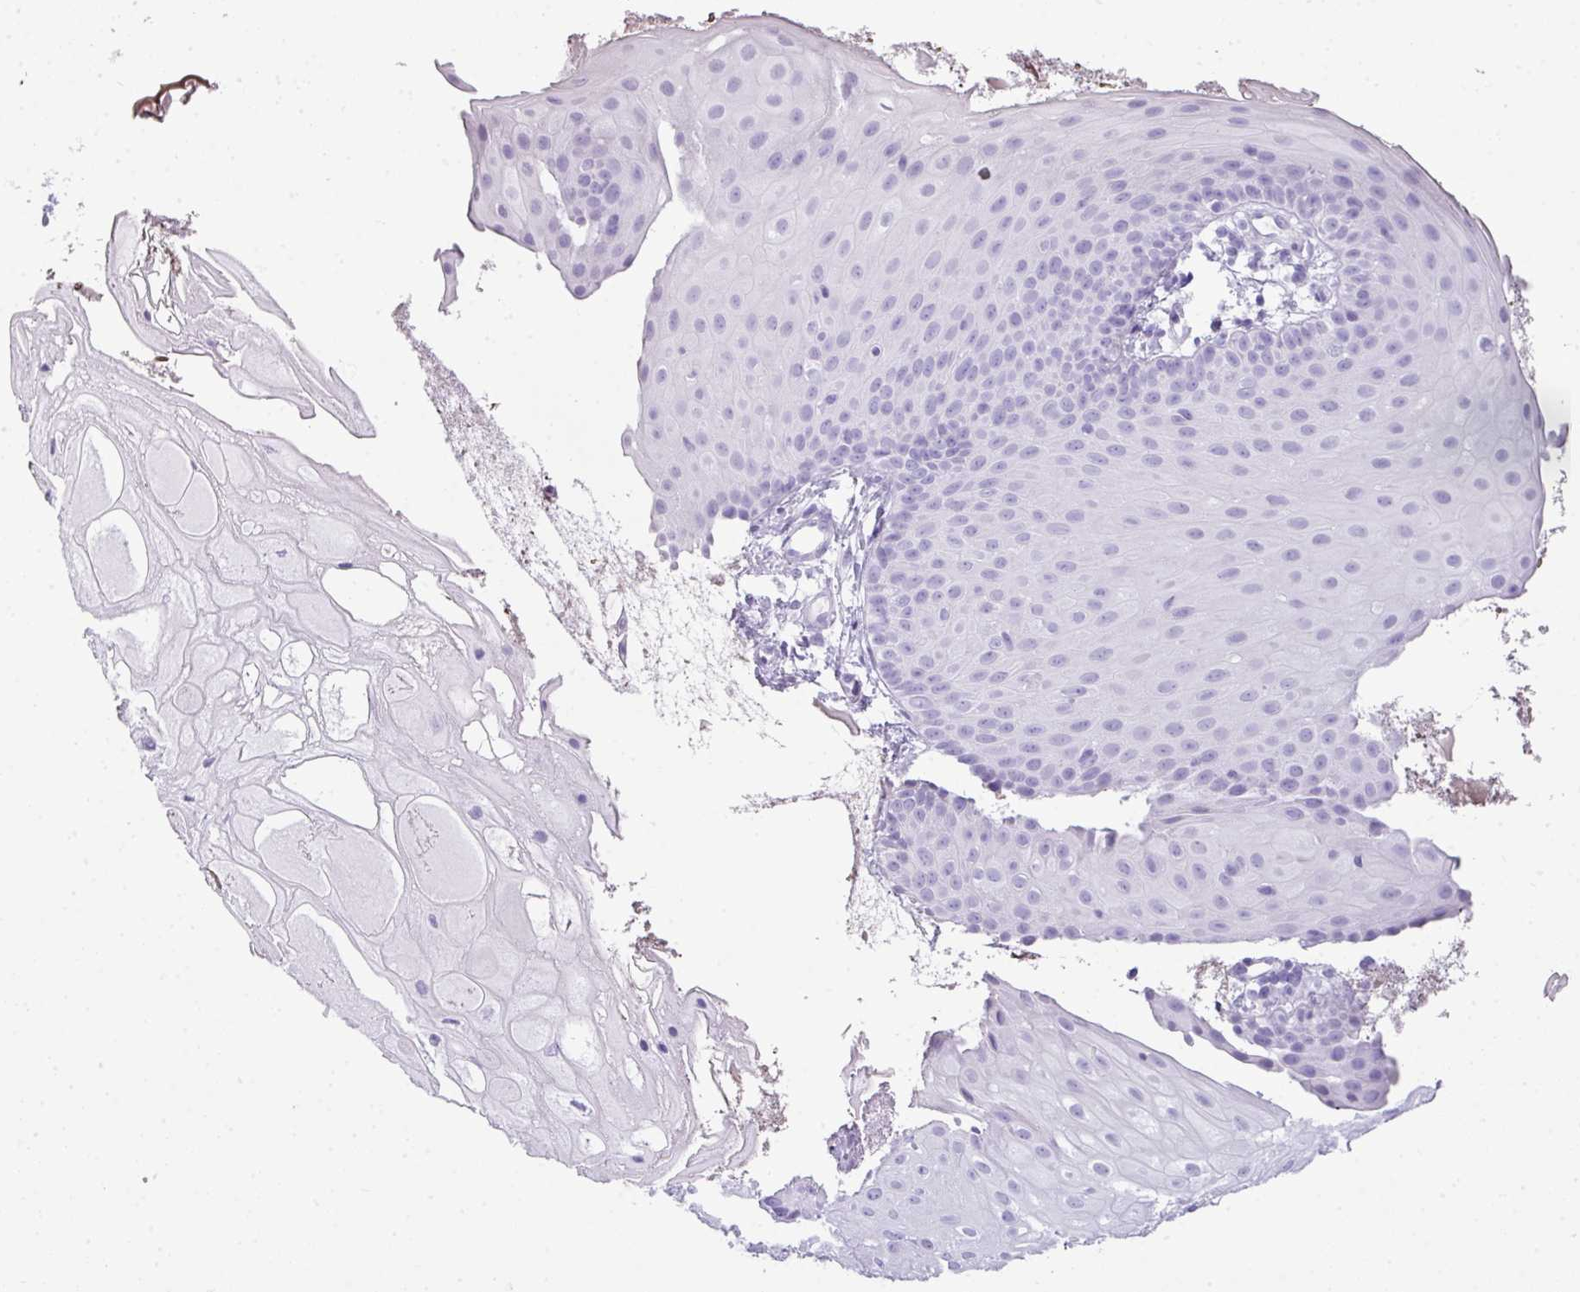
{"staining": {"intensity": "negative", "quantity": "none", "location": "none"}, "tissue": "skin", "cell_type": "Epidermal cells", "image_type": "normal", "snomed": [{"axis": "morphology", "description": "Normal tissue, NOS"}, {"axis": "topography", "description": "Anal"}], "caption": "Immunohistochemistry image of benign skin: skin stained with DAB (3,3'-diaminobenzidine) demonstrates no significant protein positivity in epidermal cells. (IHC, brightfield microscopy, high magnification).", "gene": "TNP1", "patient": {"sex": "male", "age": 80}}